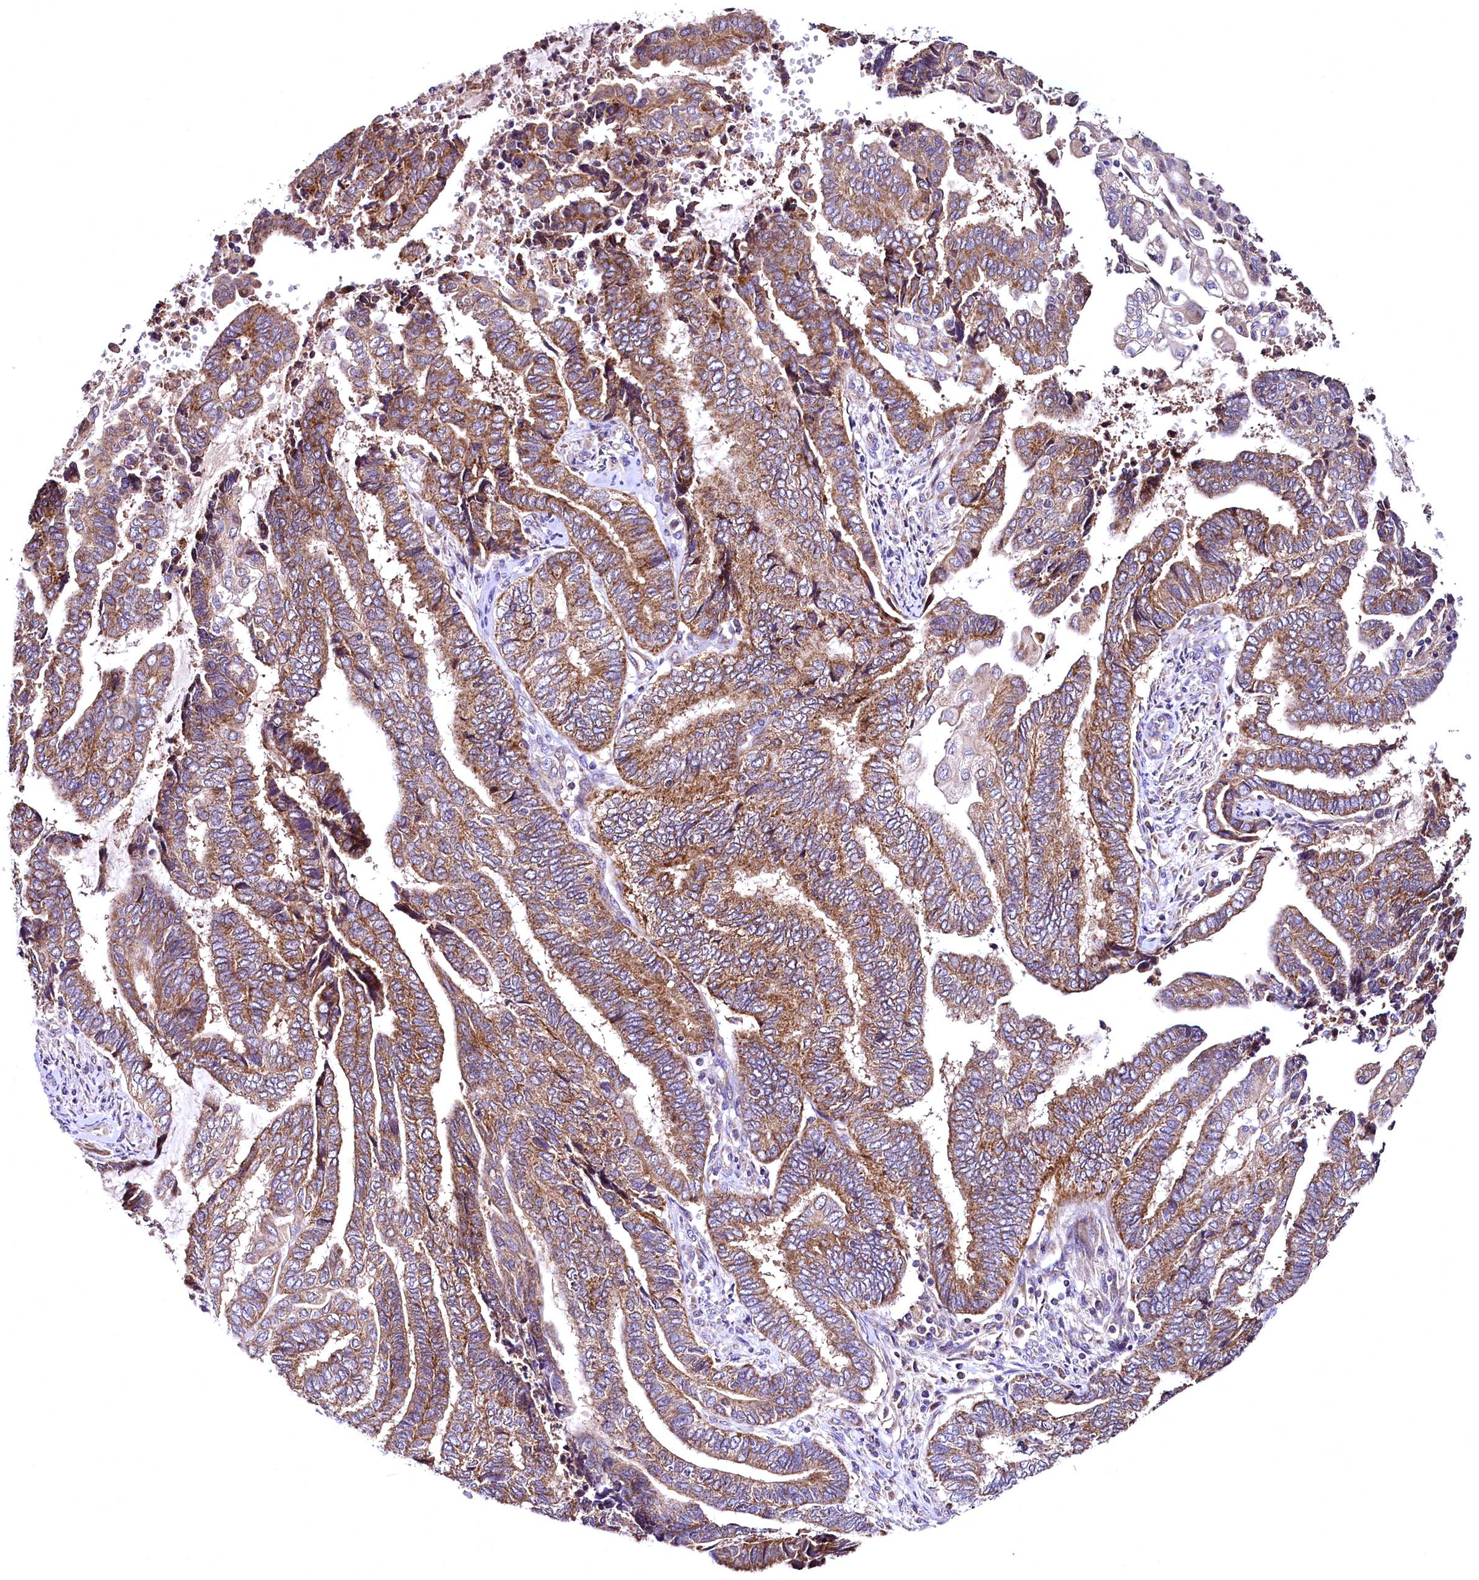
{"staining": {"intensity": "moderate", "quantity": ">75%", "location": "cytoplasmic/membranous"}, "tissue": "endometrial cancer", "cell_type": "Tumor cells", "image_type": "cancer", "snomed": [{"axis": "morphology", "description": "Adenocarcinoma, NOS"}, {"axis": "topography", "description": "Uterus"}, {"axis": "topography", "description": "Endometrium"}], "caption": "The immunohistochemical stain shows moderate cytoplasmic/membranous staining in tumor cells of endometrial cancer (adenocarcinoma) tissue. (IHC, brightfield microscopy, high magnification).", "gene": "MRPL57", "patient": {"sex": "female", "age": 70}}